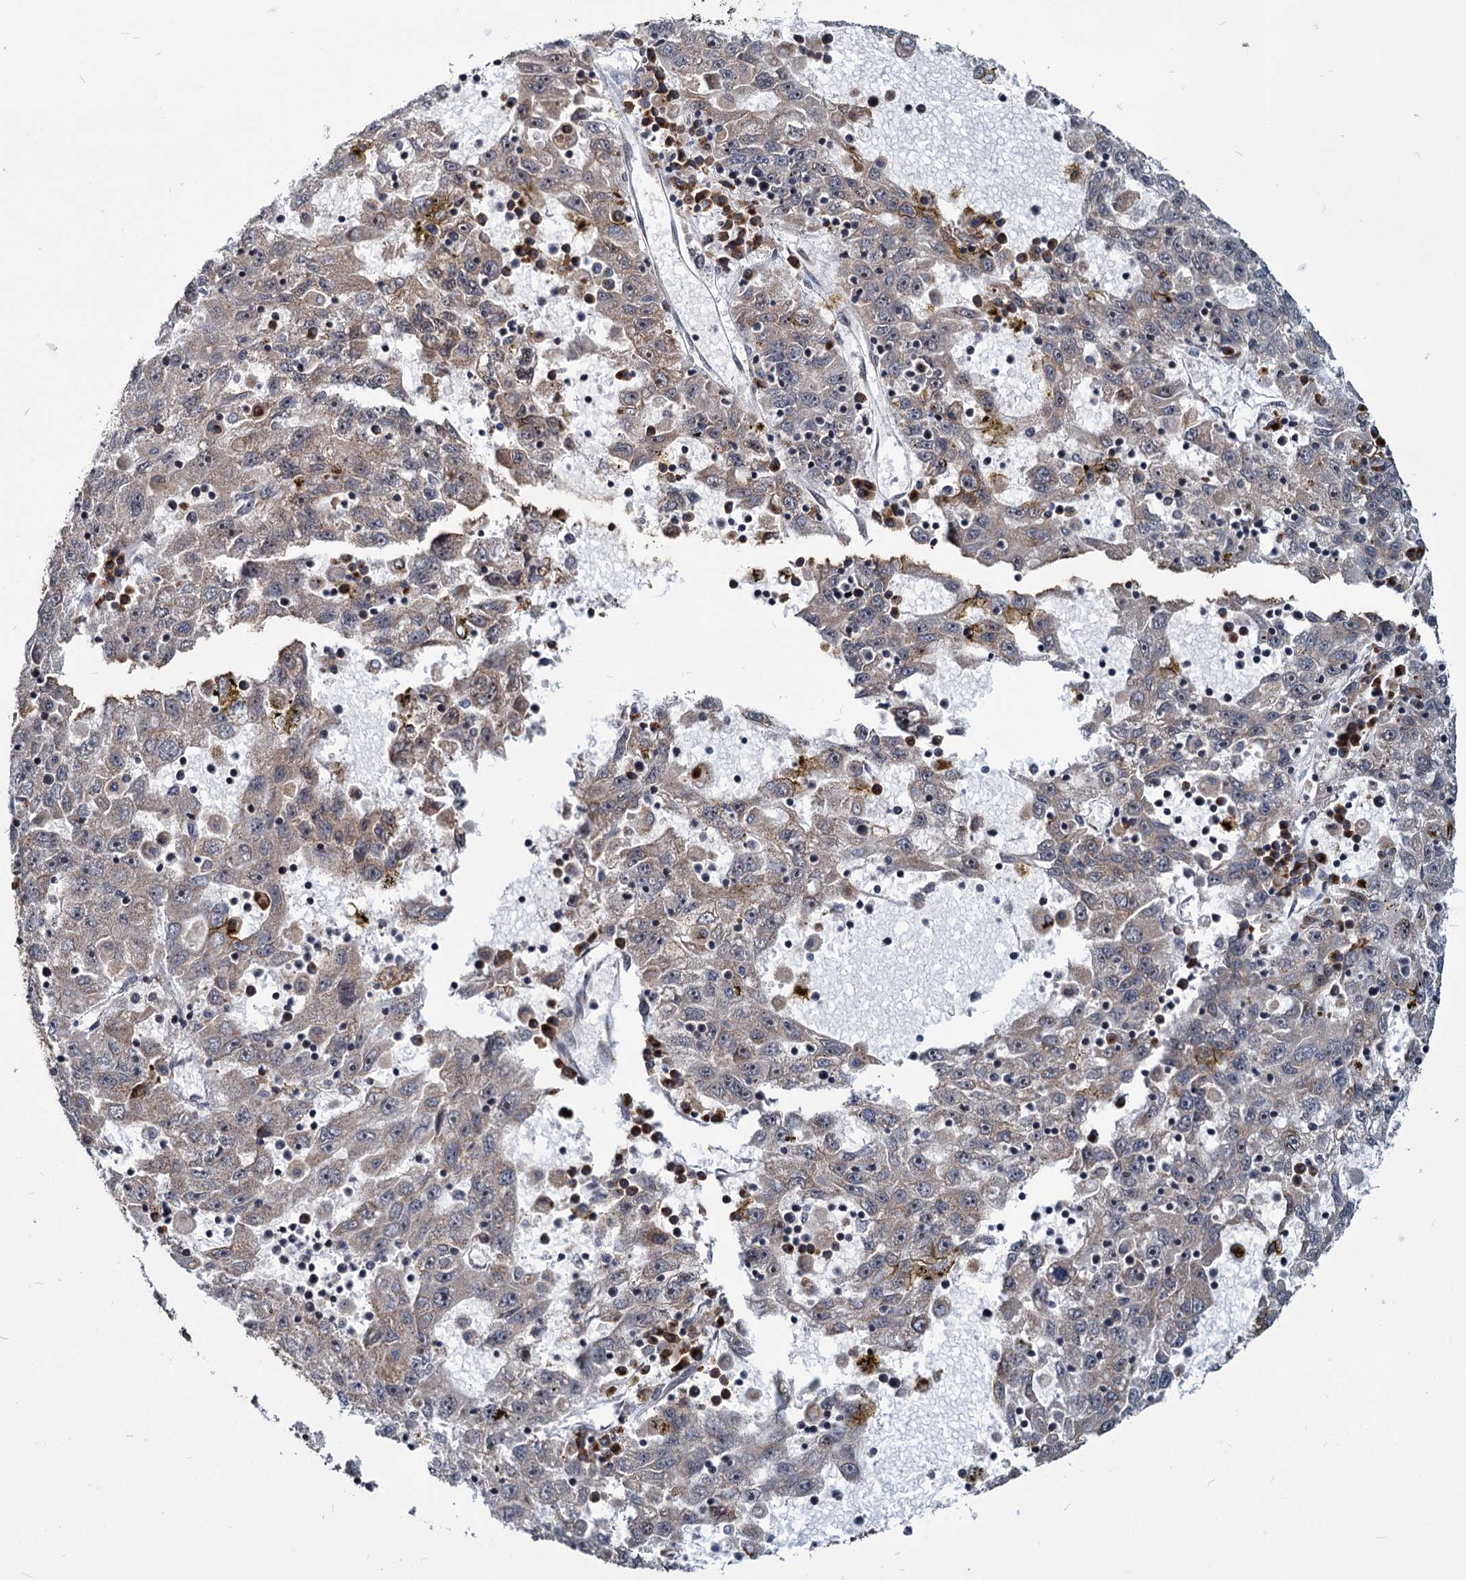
{"staining": {"intensity": "moderate", "quantity": "<25%", "location": "cytoplasmic/membranous"}, "tissue": "liver cancer", "cell_type": "Tumor cells", "image_type": "cancer", "snomed": [{"axis": "morphology", "description": "Carcinoma, Hepatocellular, NOS"}, {"axis": "topography", "description": "Liver"}], "caption": "Protein staining of liver hepatocellular carcinoma tissue exhibits moderate cytoplasmic/membranous staining in approximately <25% of tumor cells. (IHC, brightfield microscopy, high magnification).", "gene": "SAAL1", "patient": {"sex": "male", "age": 49}}